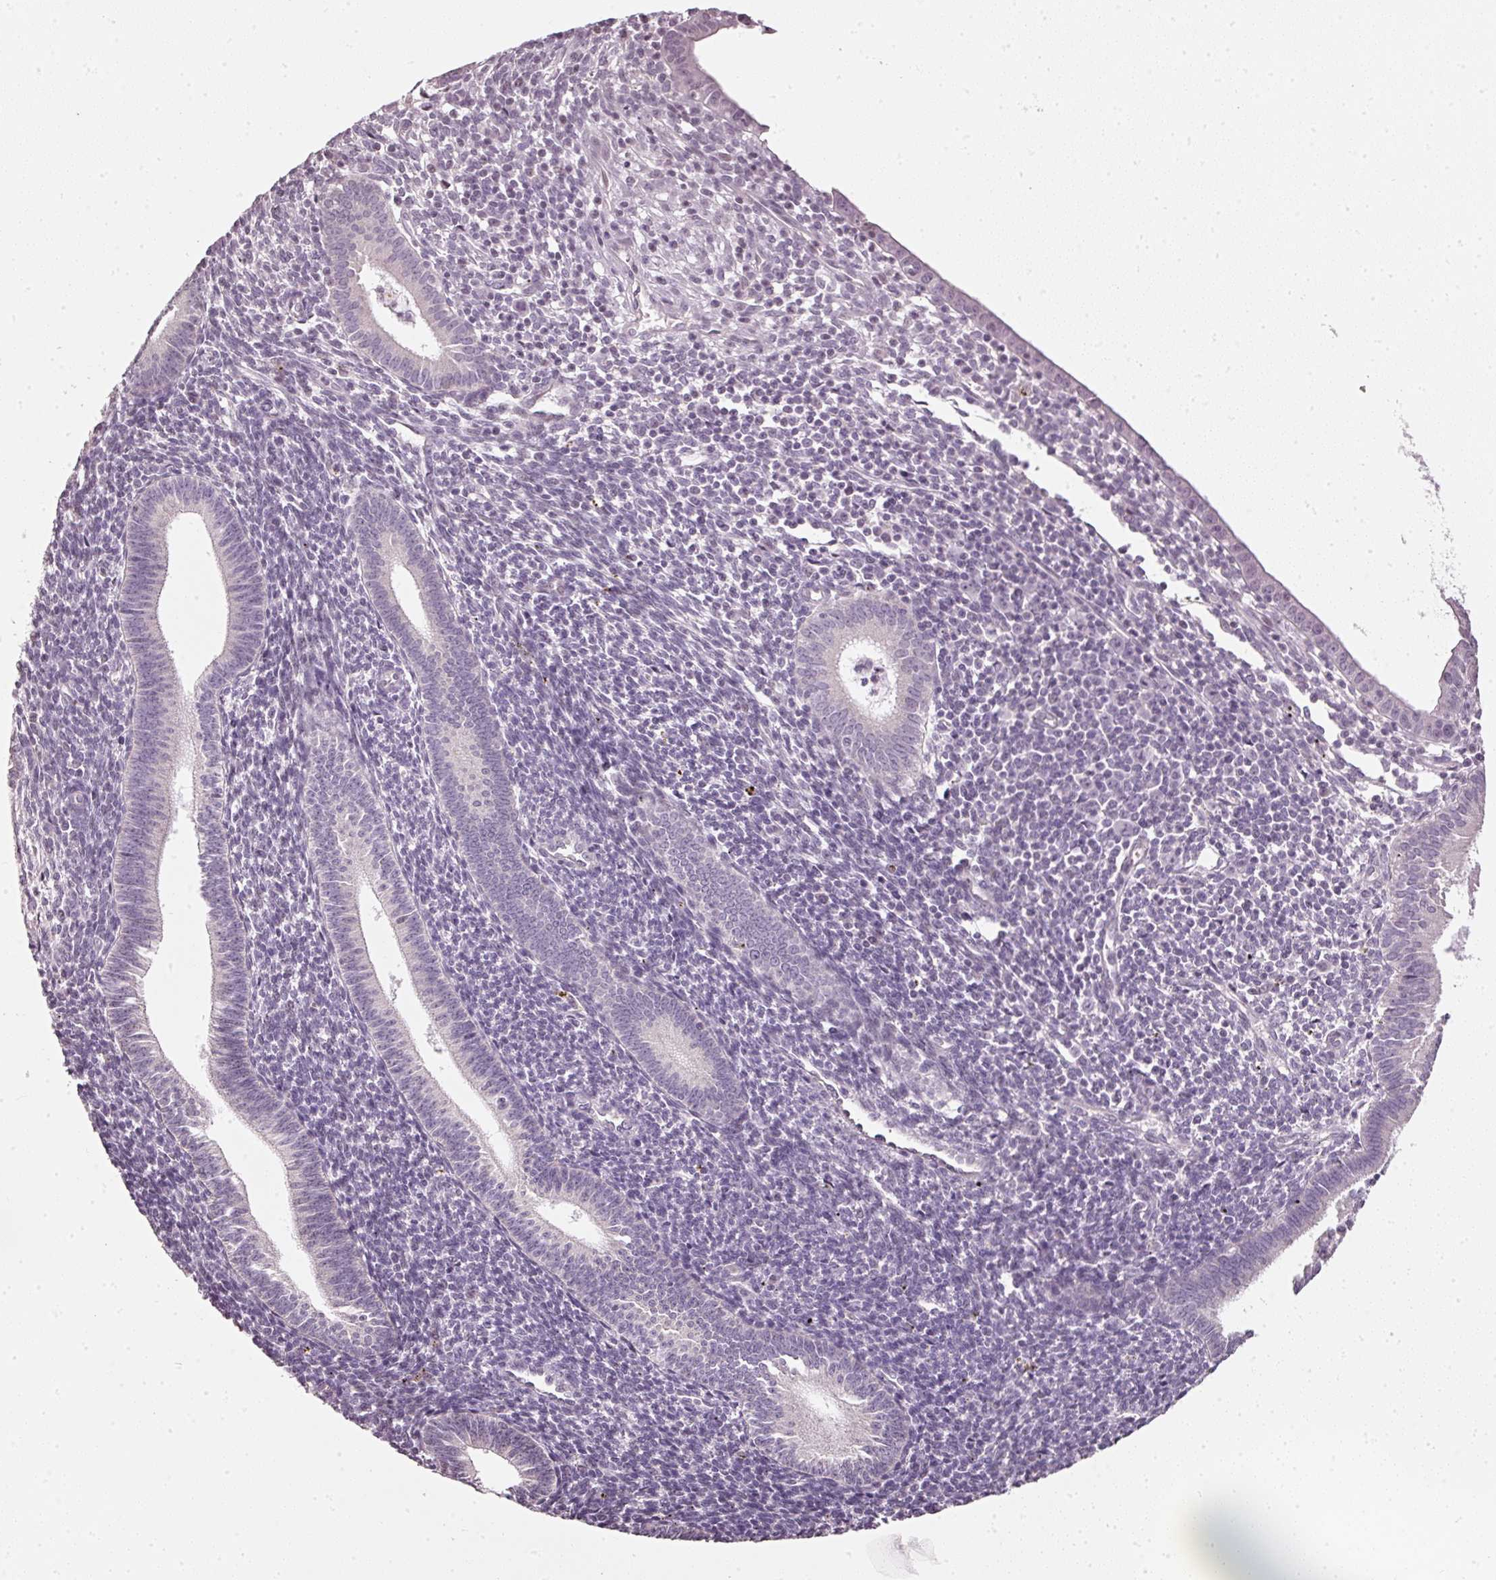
{"staining": {"intensity": "negative", "quantity": "none", "location": "none"}, "tissue": "endometrium", "cell_type": "Cells in endometrial stroma", "image_type": "normal", "snomed": [{"axis": "morphology", "description": "Normal tissue, NOS"}, {"axis": "topography", "description": "Endometrium"}], "caption": "The immunohistochemistry photomicrograph has no significant expression in cells in endometrial stroma of endometrium. (DAB (3,3'-diaminobenzidine) immunohistochemistry (IHC), high magnification).", "gene": "NRDE2", "patient": {"sex": "female", "age": 41}}